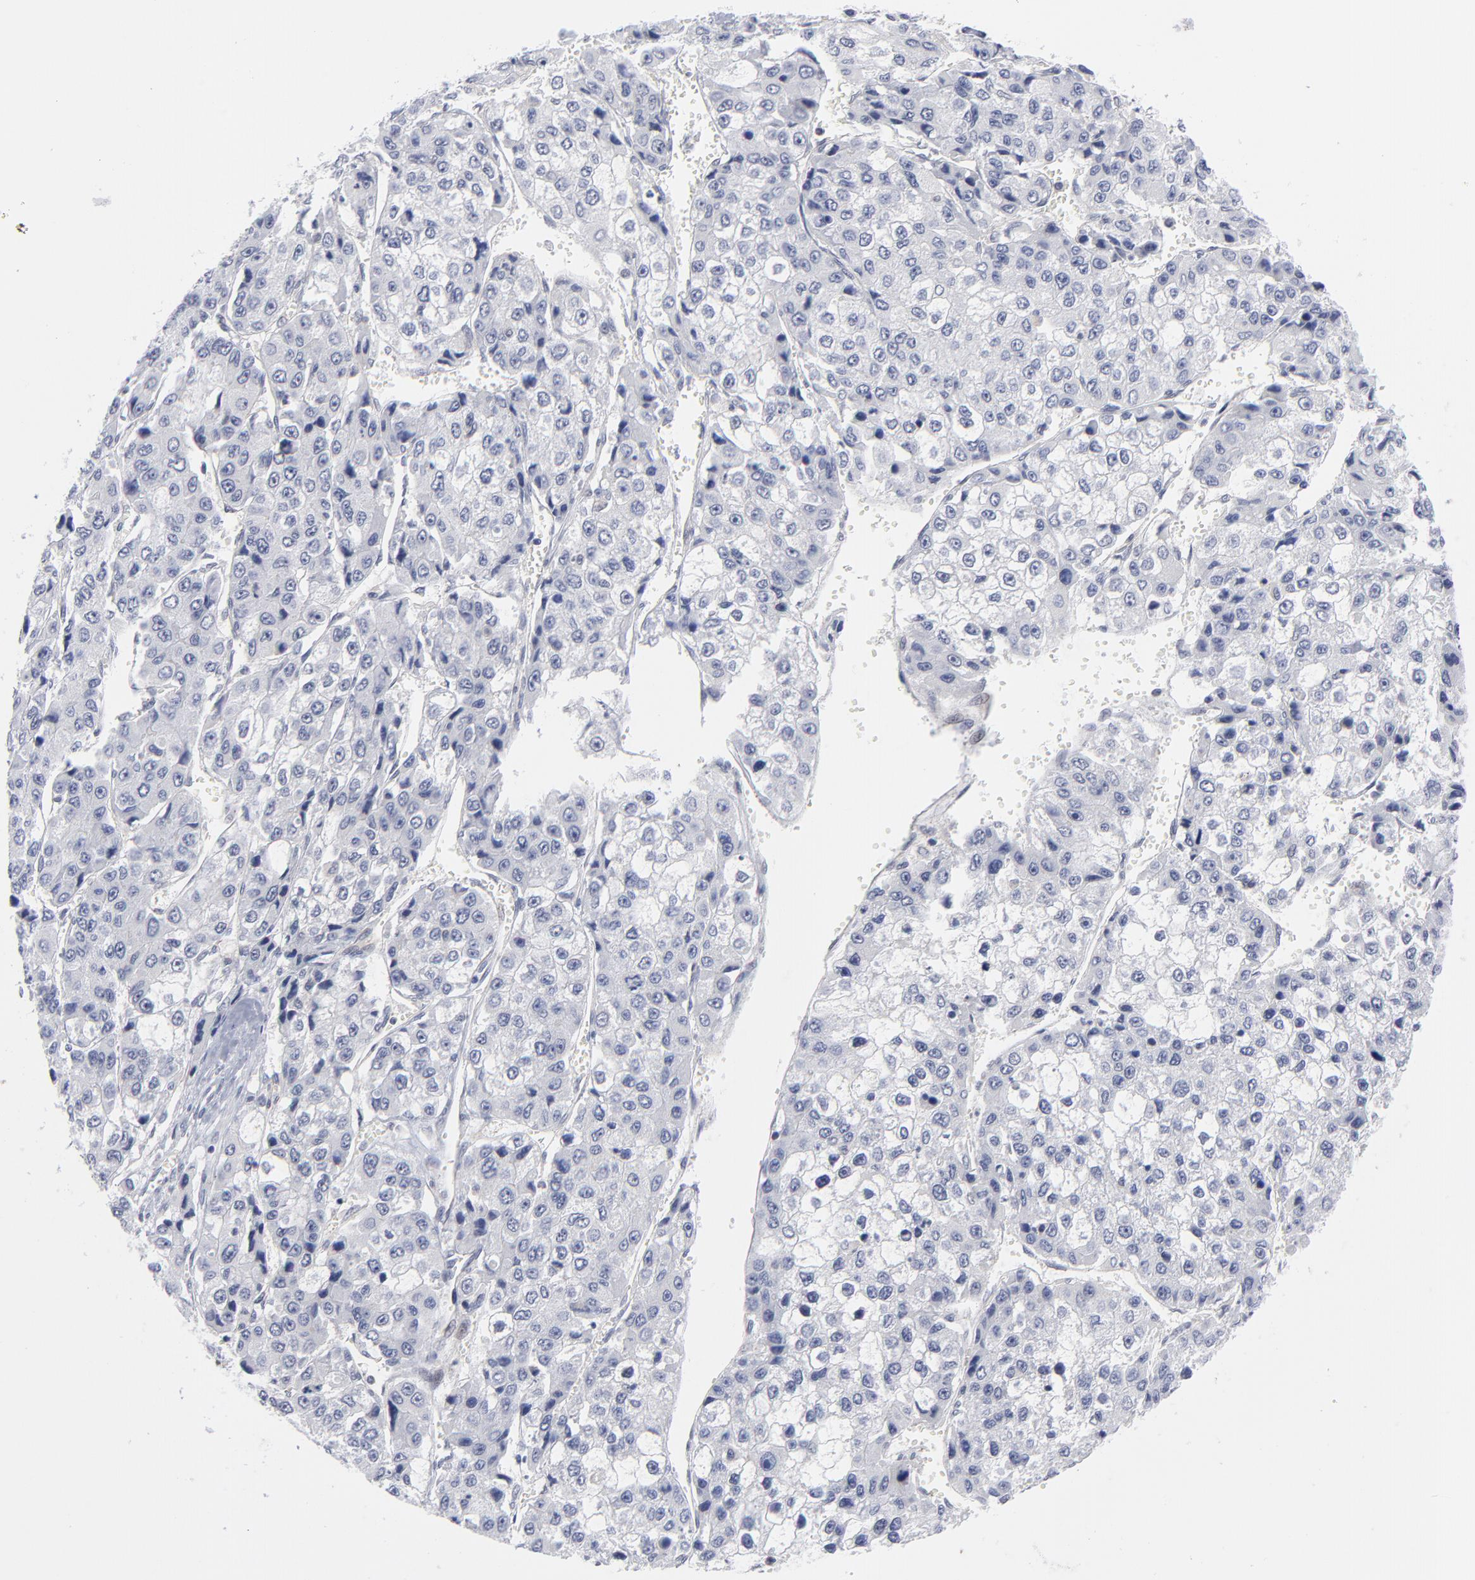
{"staining": {"intensity": "negative", "quantity": "none", "location": "none"}, "tissue": "liver cancer", "cell_type": "Tumor cells", "image_type": "cancer", "snomed": [{"axis": "morphology", "description": "Carcinoma, Hepatocellular, NOS"}, {"axis": "topography", "description": "Liver"}], "caption": "Tumor cells show no significant protein staining in liver cancer.", "gene": "NBN", "patient": {"sex": "female", "age": 66}}